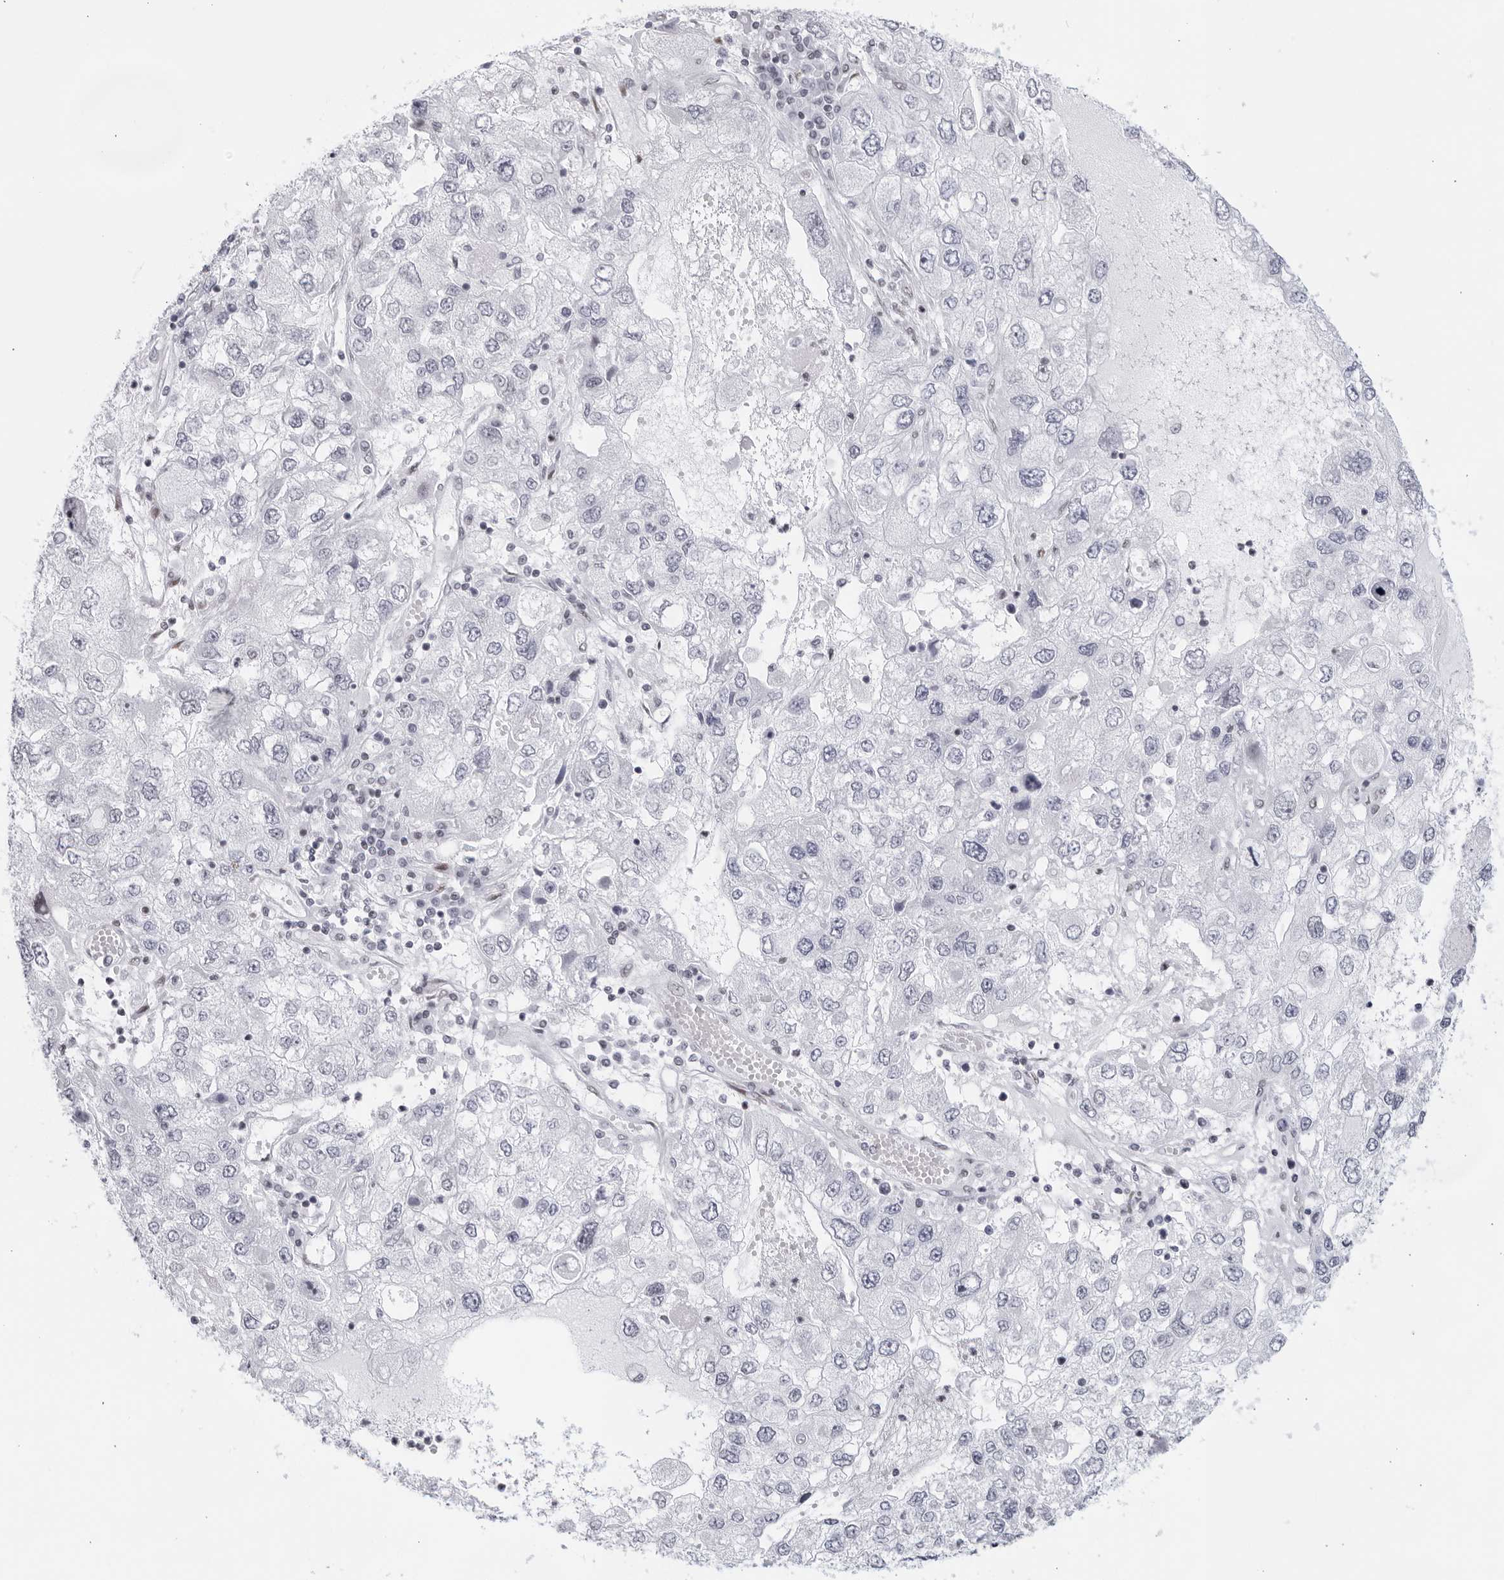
{"staining": {"intensity": "negative", "quantity": "none", "location": "none"}, "tissue": "endometrial cancer", "cell_type": "Tumor cells", "image_type": "cancer", "snomed": [{"axis": "morphology", "description": "Adenocarcinoma, NOS"}, {"axis": "topography", "description": "Endometrium"}], "caption": "Tumor cells show no significant protein expression in endometrial adenocarcinoma.", "gene": "HP1BP3", "patient": {"sex": "female", "age": 49}}